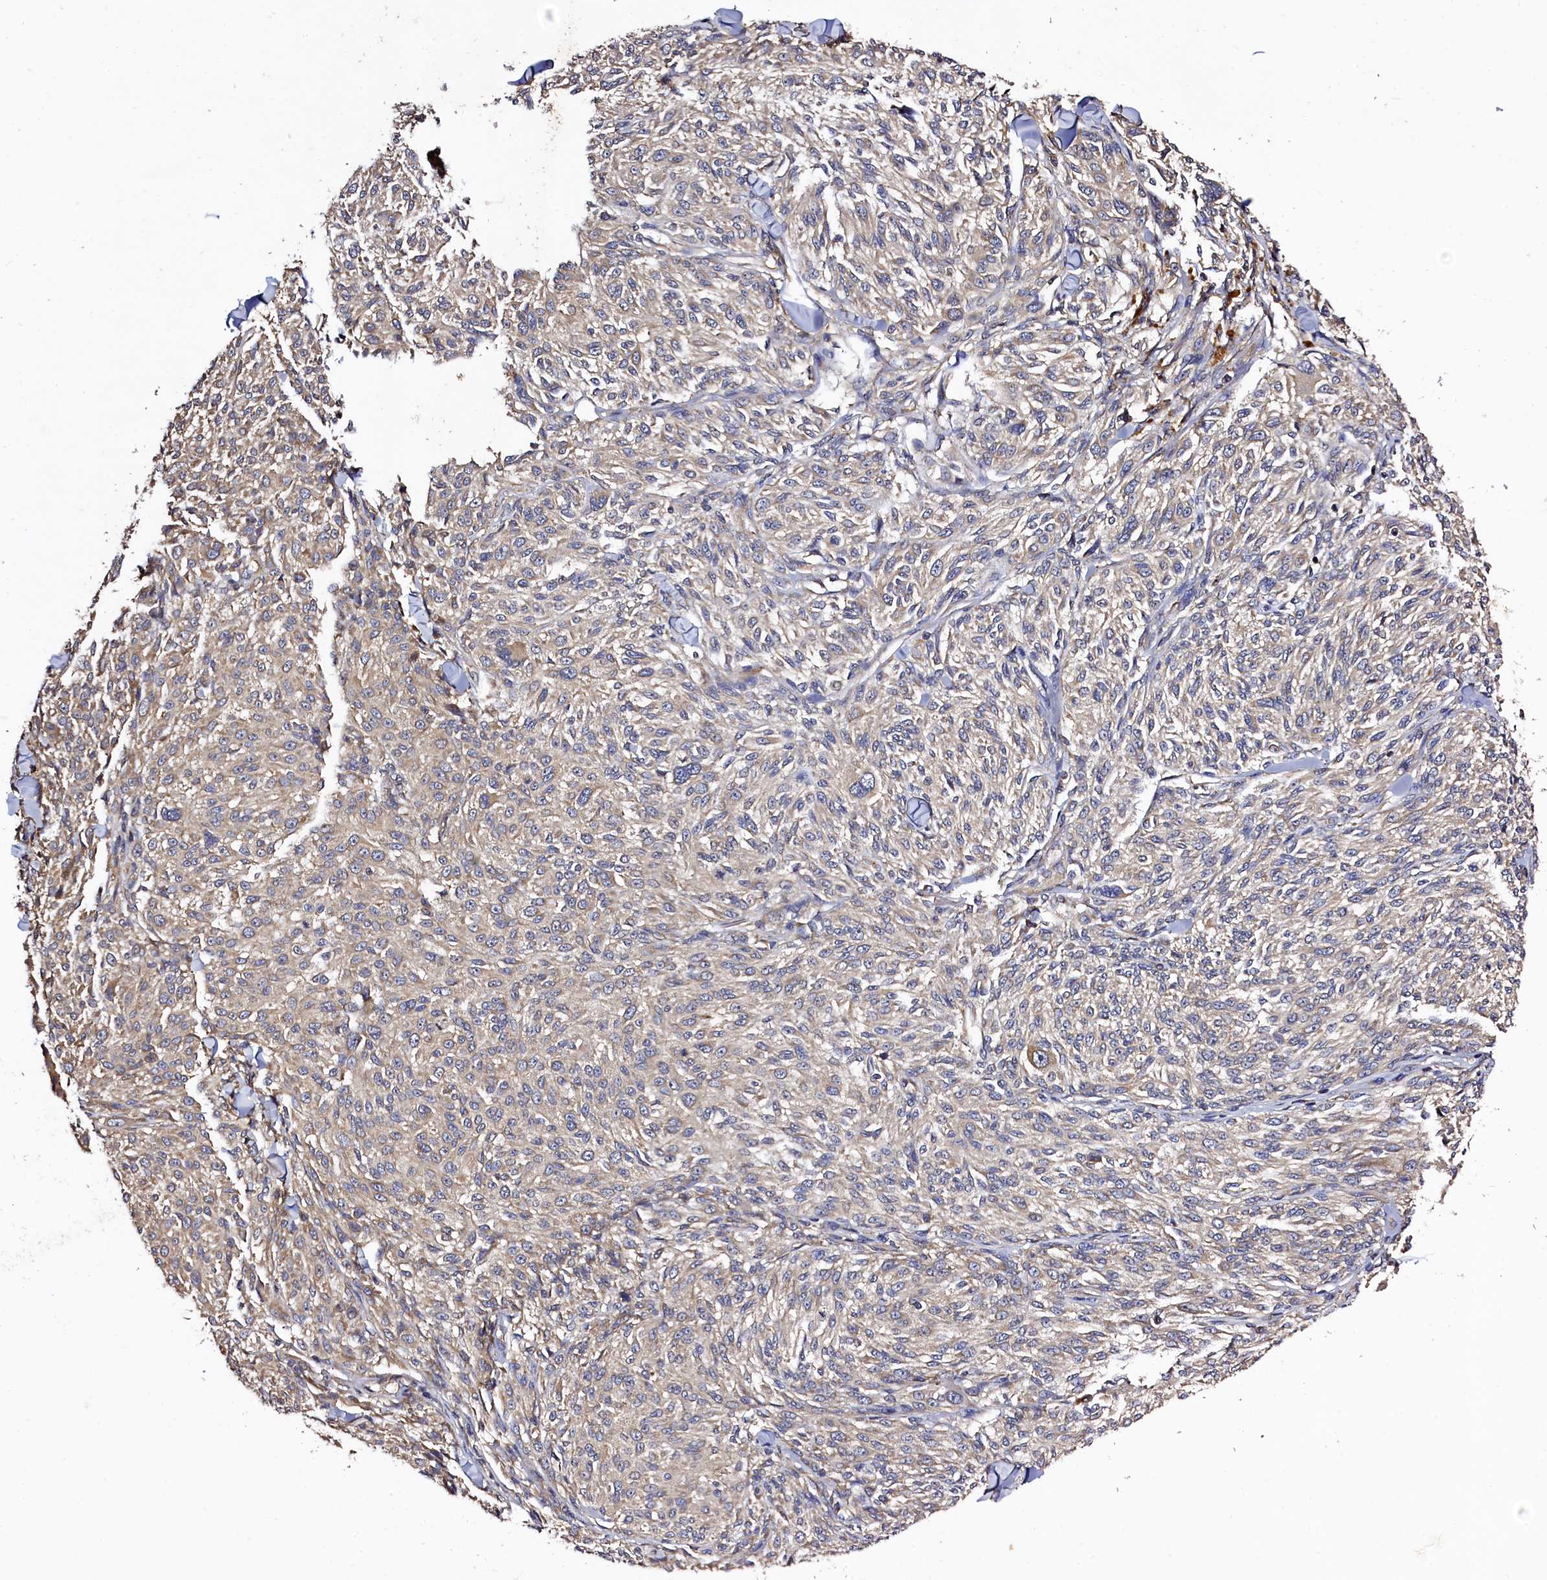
{"staining": {"intensity": "negative", "quantity": "none", "location": "none"}, "tissue": "melanoma", "cell_type": "Tumor cells", "image_type": "cancer", "snomed": [{"axis": "morphology", "description": "Malignant melanoma, NOS"}, {"axis": "topography", "description": "Skin of trunk"}], "caption": "Malignant melanoma was stained to show a protein in brown. There is no significant expression in tumor cells. (DAB (3,3'-diaminobenzidine) immunohistochemistry (IHC) with hematoxylin counter stain).", "gene": "KLC2", "patient": {"sex": "male", "age": 71}}